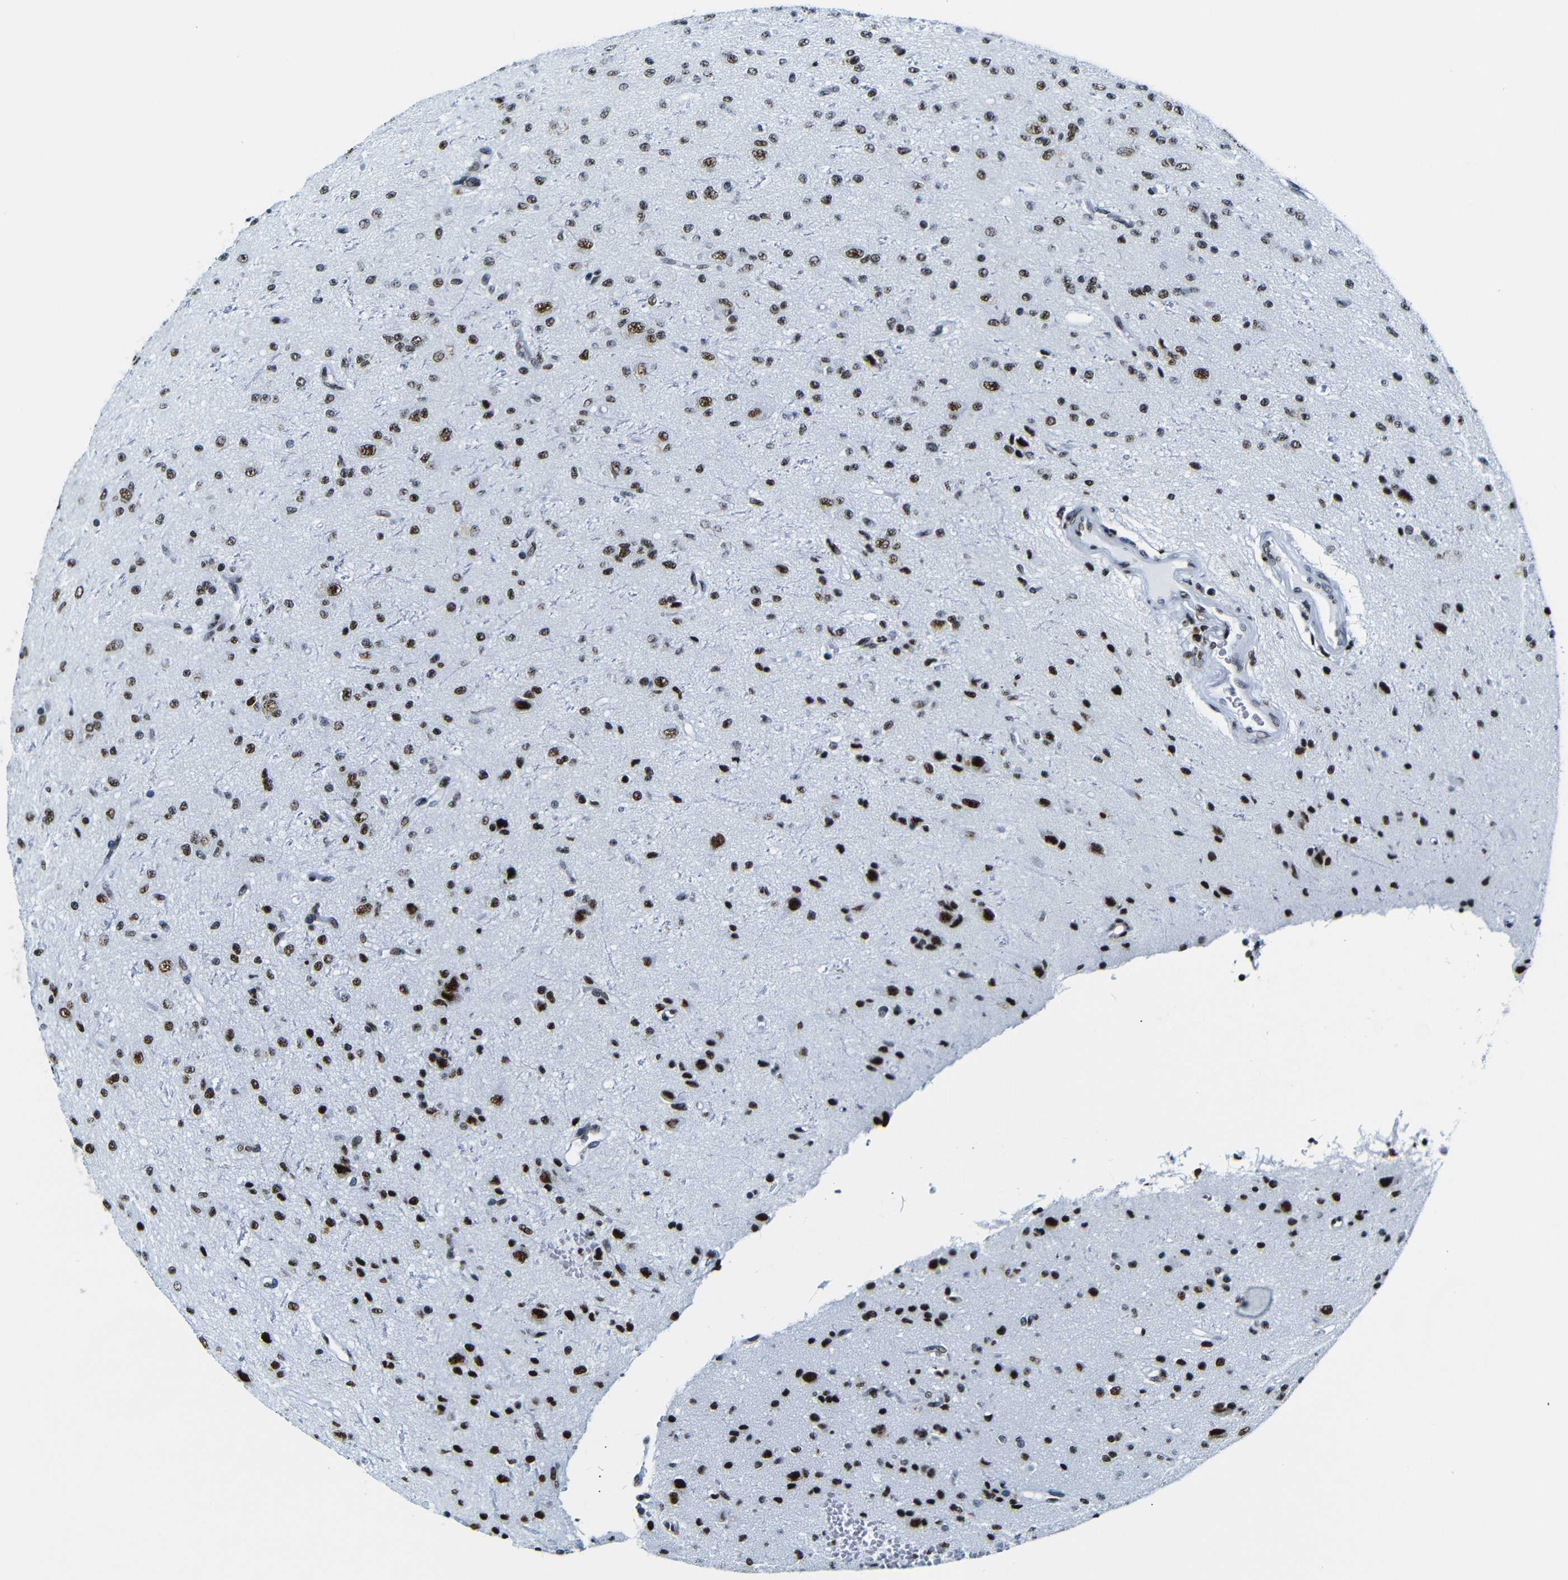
{"staining": {"intensity": "strong", "quantity": ">75%", "location": "nuclear"}, "tissue": "glioma", "cell_type": "Tumor cells", "image_type": "cancer", "snomed": [{"axis": "morphology", "description": "Glioma, malignant, High grade"}, {"axis": "topography", "description": "pancreas cauda"}], "caption": "An image of human malignant glioma (high-grade) stained for a protein shows strong nuclear brown staining in tumor cells.", "gene": "SRSF1", "patient": {"sex": "male", "age": 60}}